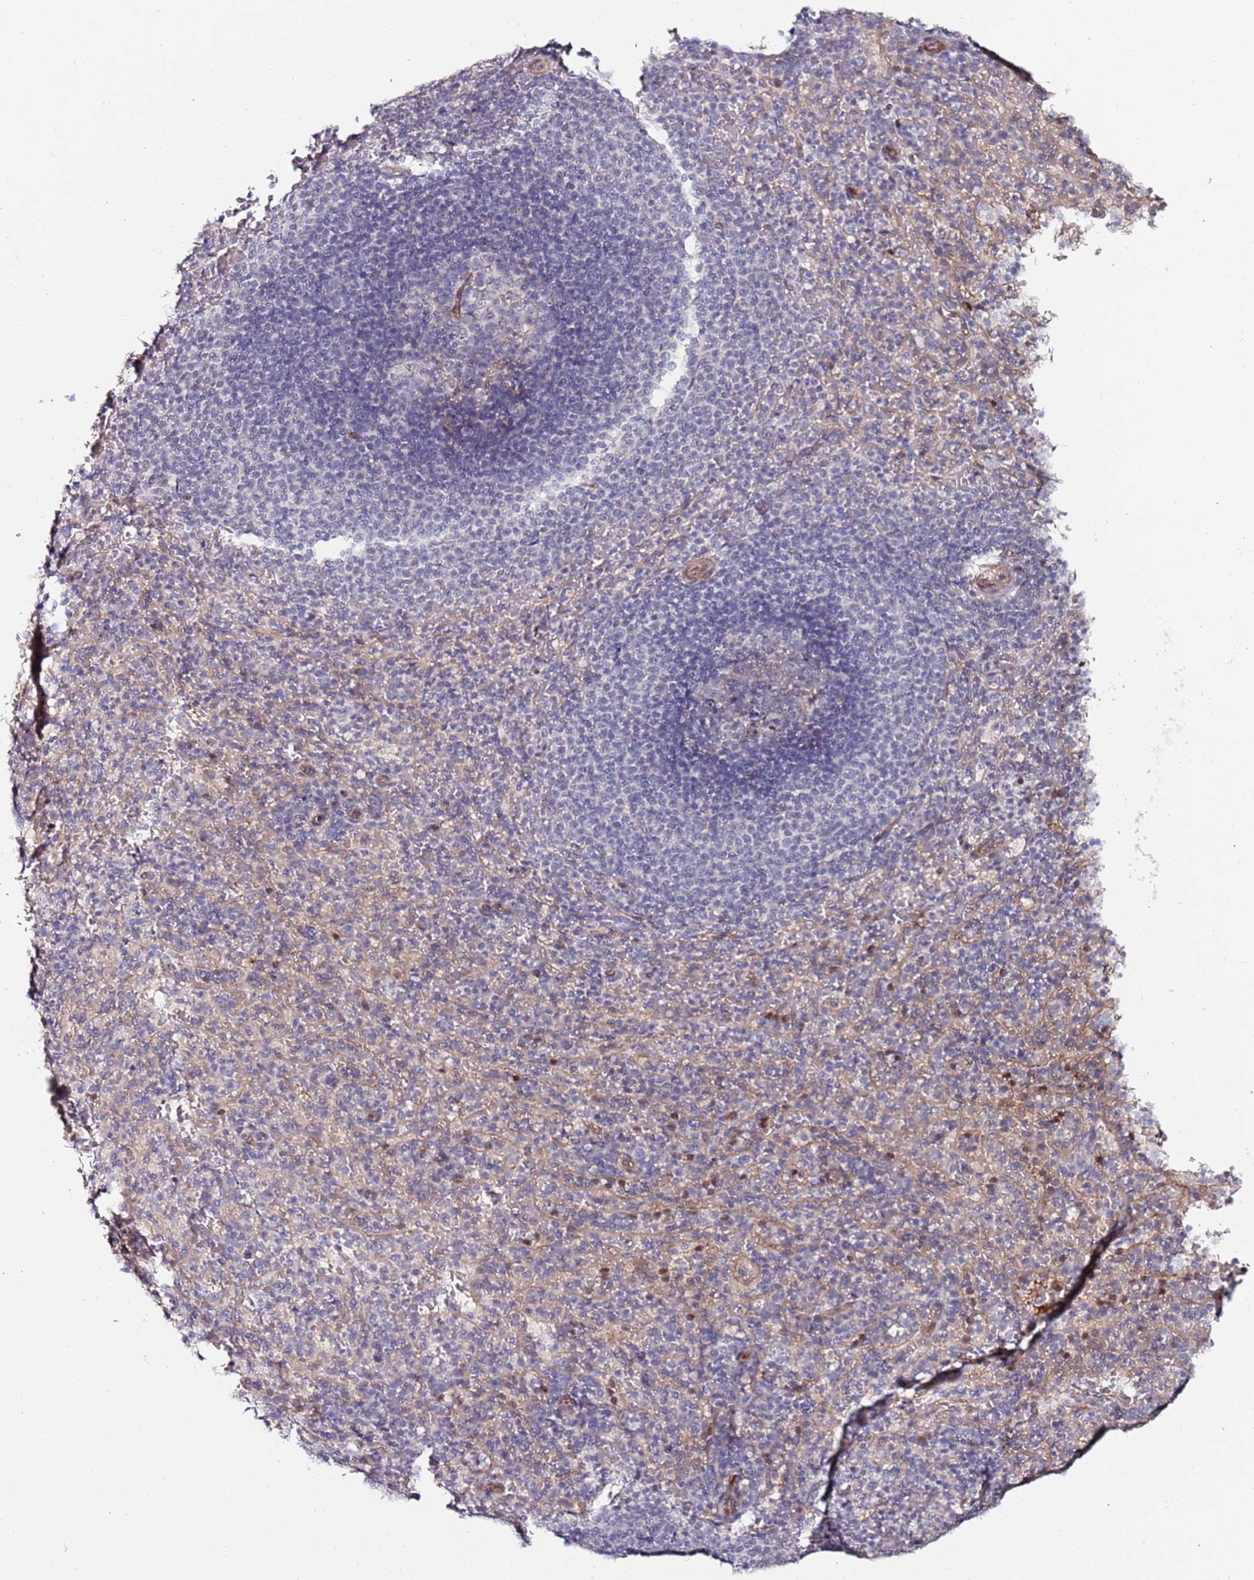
{"staining": {"intensity": "negative", "quantity": "none", "location": "none"}, "tissue": "spleen", "cell_type": "Cells in red pulp", "image_type": "normal", "snomed": [{"axis": "morphology", "description": "Normal tissue, NOS"}, {"axis": "topography", "description": "Spleen"}], "caption": "Immunohistochemistry (IHC) histopathology image of benign spleen stained for a protein (brown), which reveals no positivity in cells in red pulp.", "gene": "DUSP28", "patient": {"sex": "female", "age": 21}}